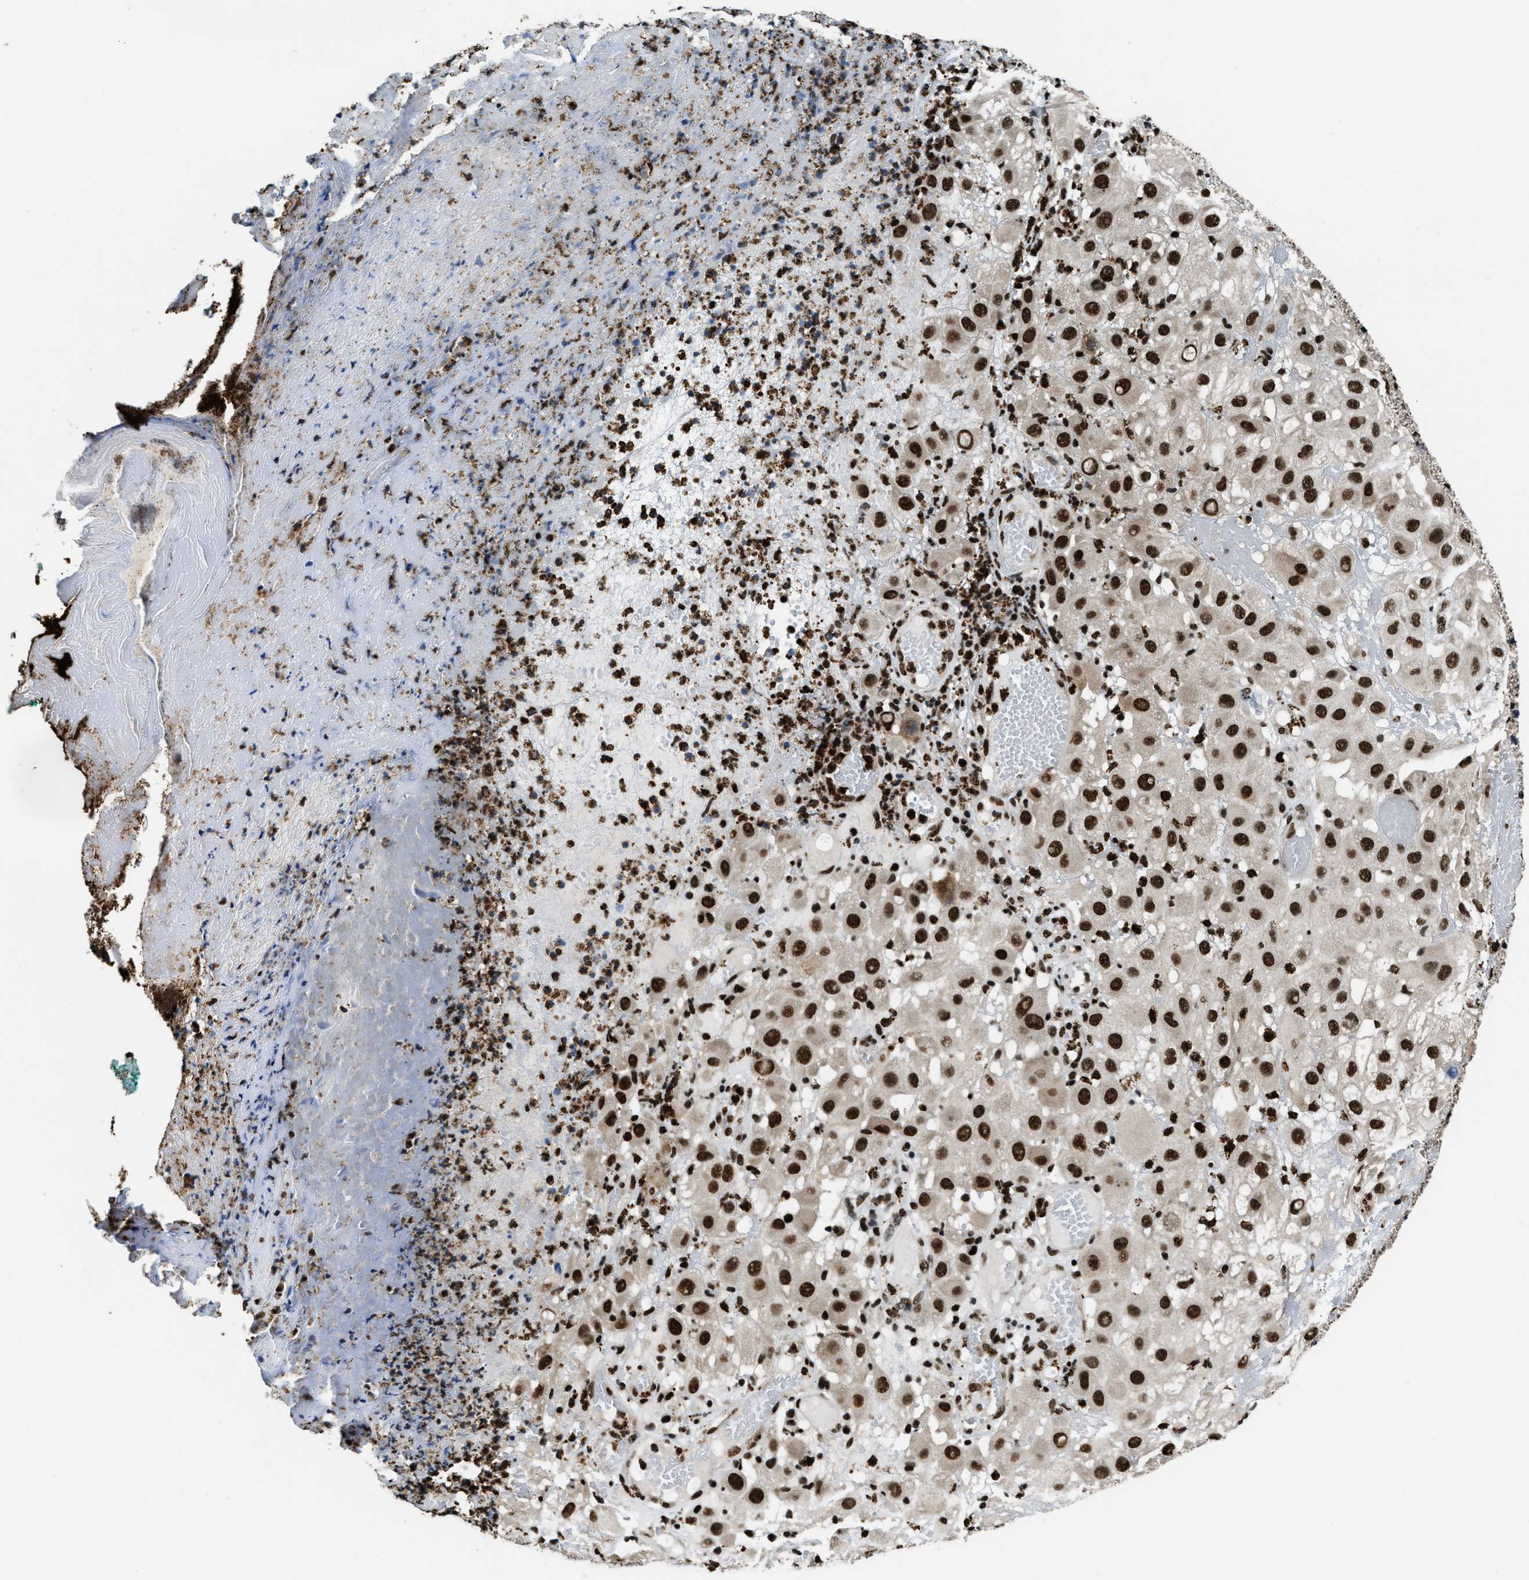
{"staining": {"intensity": "strong", "quantity": "25%-75%", "location": "nuclear"}, "tissue": "melanoma", "cell_type": "Tumor cells", "image_type": "cancer", "snomed": [{"axis": "morphology", "description": "Malignant melanoma, NOS"}, {"axis": "topography", "description": "Skin"}], "caption": "Immunohistochemical staining of human malignant melanoma shows high levels of strong nuclear protein positivity in approximately 25%-75% of tumor cells.", "gene": "CCNDBP1", "patient": {"sex": "female", "age": 81}}